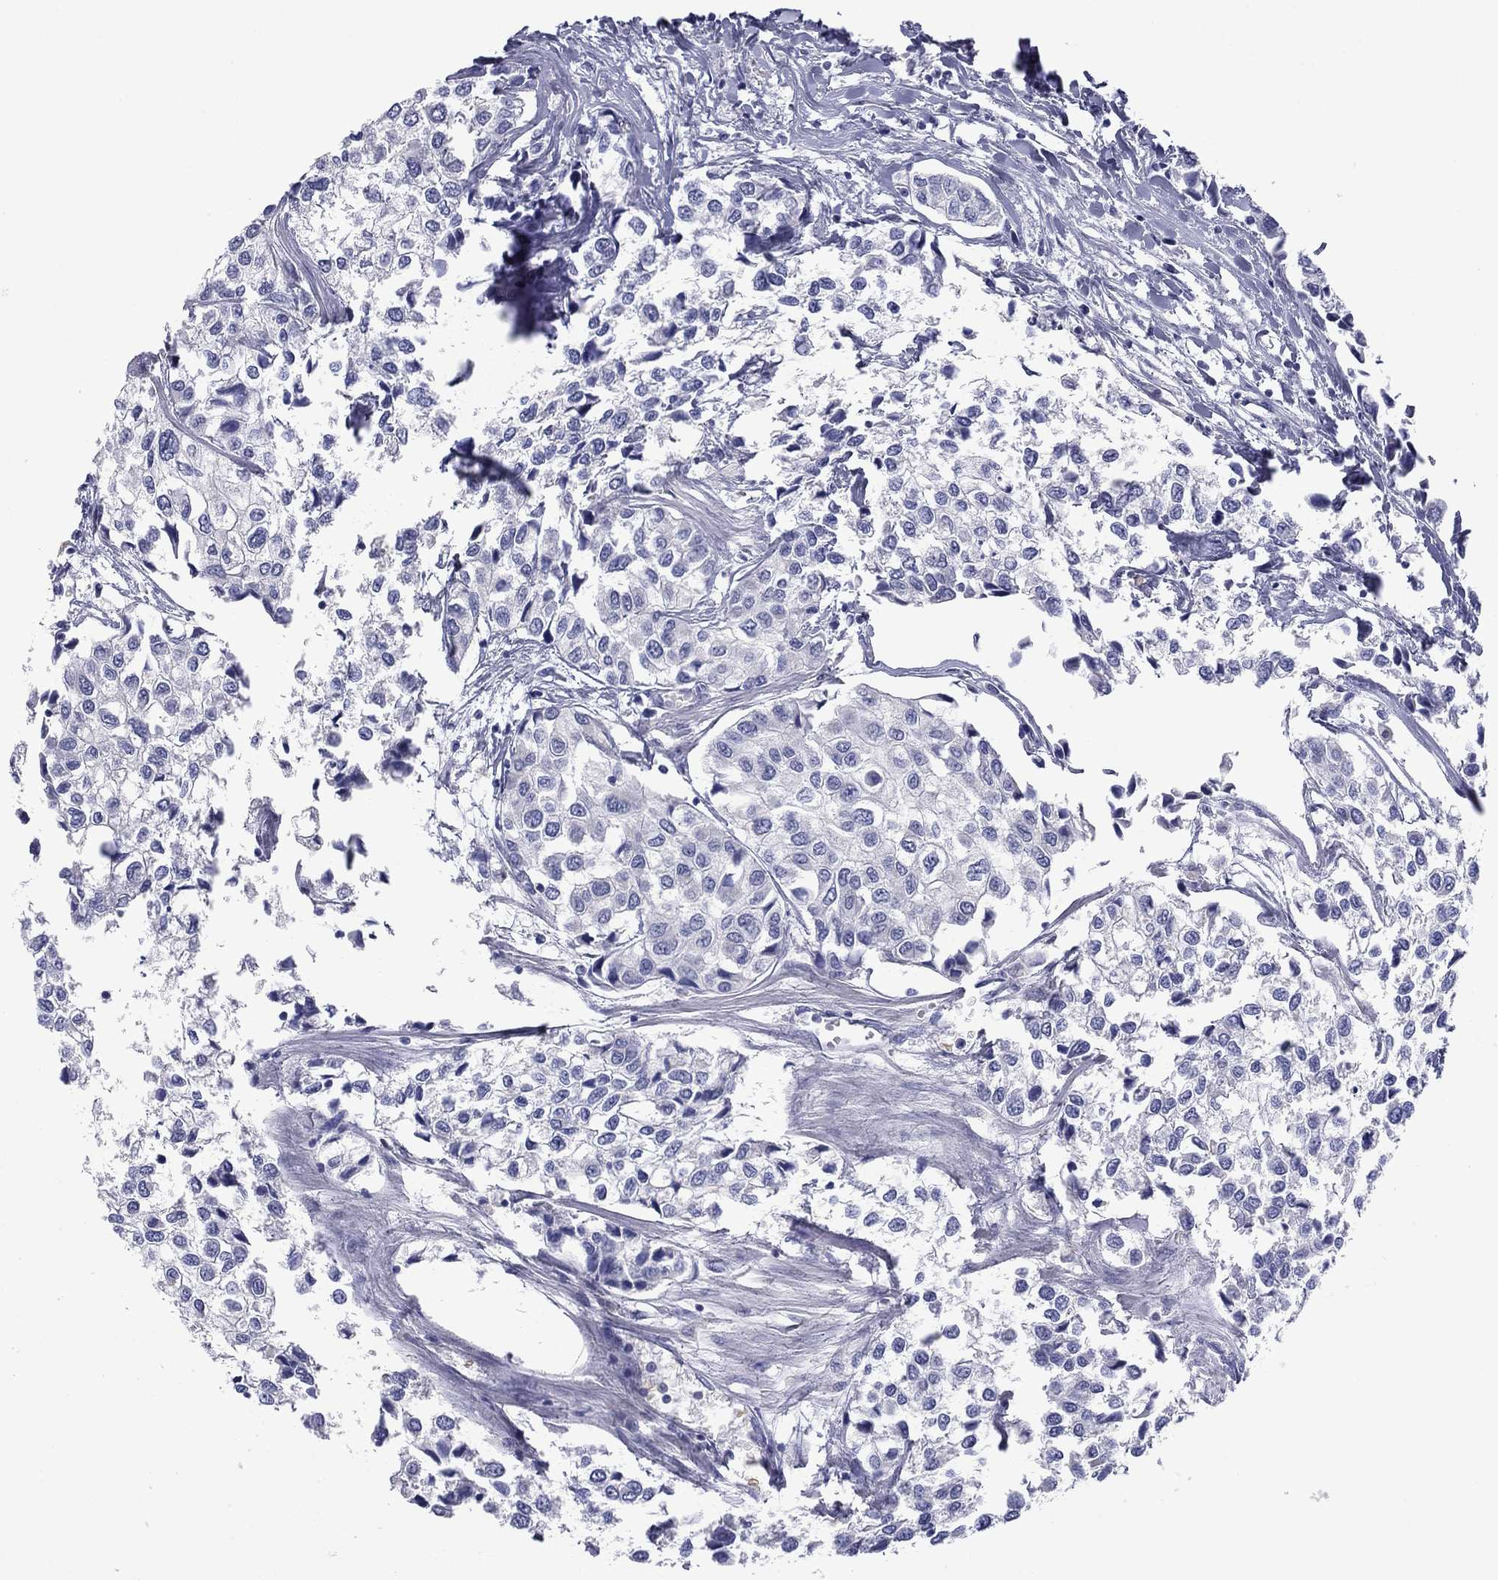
{"staining": {"intensity": "negative", "quantity": "none", "location": "none"}, "tissue": "urothelial cancer", "cell_type": "Tumor cells", "image_type": "cancer", "snomed": [{"axis": "morphology", "description": "Urothelial carcinoma, High grade"}, {"axis": "topography", "description": "Urinary bladder"}], "caption": "DAB (3,3'-diaminobenzidine) immunohistochemical staining of human high-grade urothelial carcinoma demonstrates no significant positivity in tumor cells. (Immunohistochemistry, brightfield microscopy, high magnification).", "gene": "TCFL5", "patient": {"sex": "male", "age": 73}}